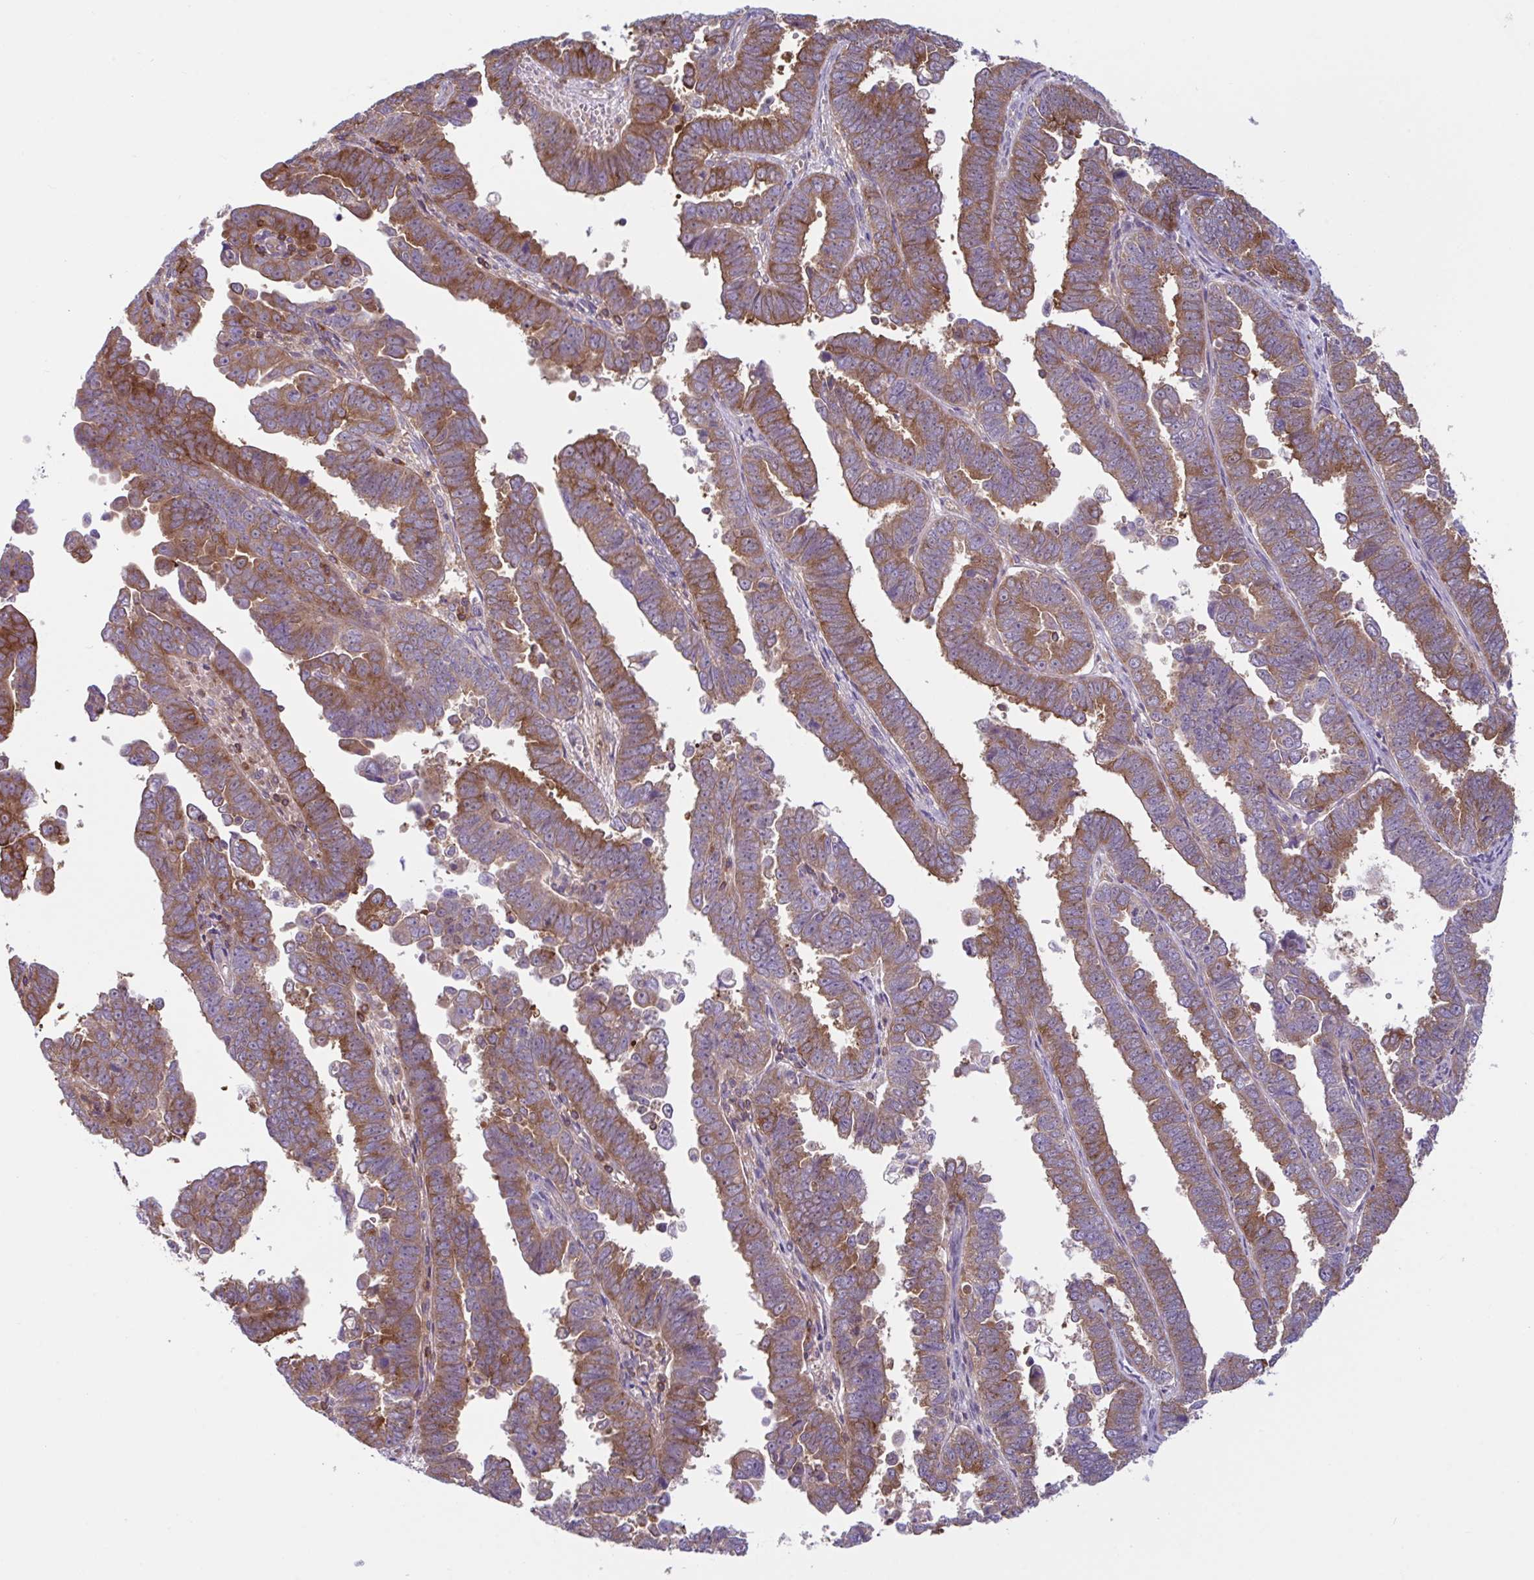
{"staining": {"intensity": "moderate", "quantity": ">75%", "location": "cytoplasmic/membranous"}, "tissue": "endometrial cancer", "cell_type": "Tumor cells", "image_type": "cancer", "snomed": [{"axis": "morphology", "description": "Adenocarcinoma, NOS"}, {"axis": "topography", "description": "Endometrium"}], "caption": "Endometrial cancer (adenocarcinoma) tissue exhibits moderate cytoplasmic/membranous expression in about >75% of tumor cells, visualized by immunohistochemistry. Using DAB (brown) and hematoxylin (blue) stains, captured at high magnification using brightfield microscopy.", "gene": "TSC22D3", "patient": {"sex": "female", "age": 75}}